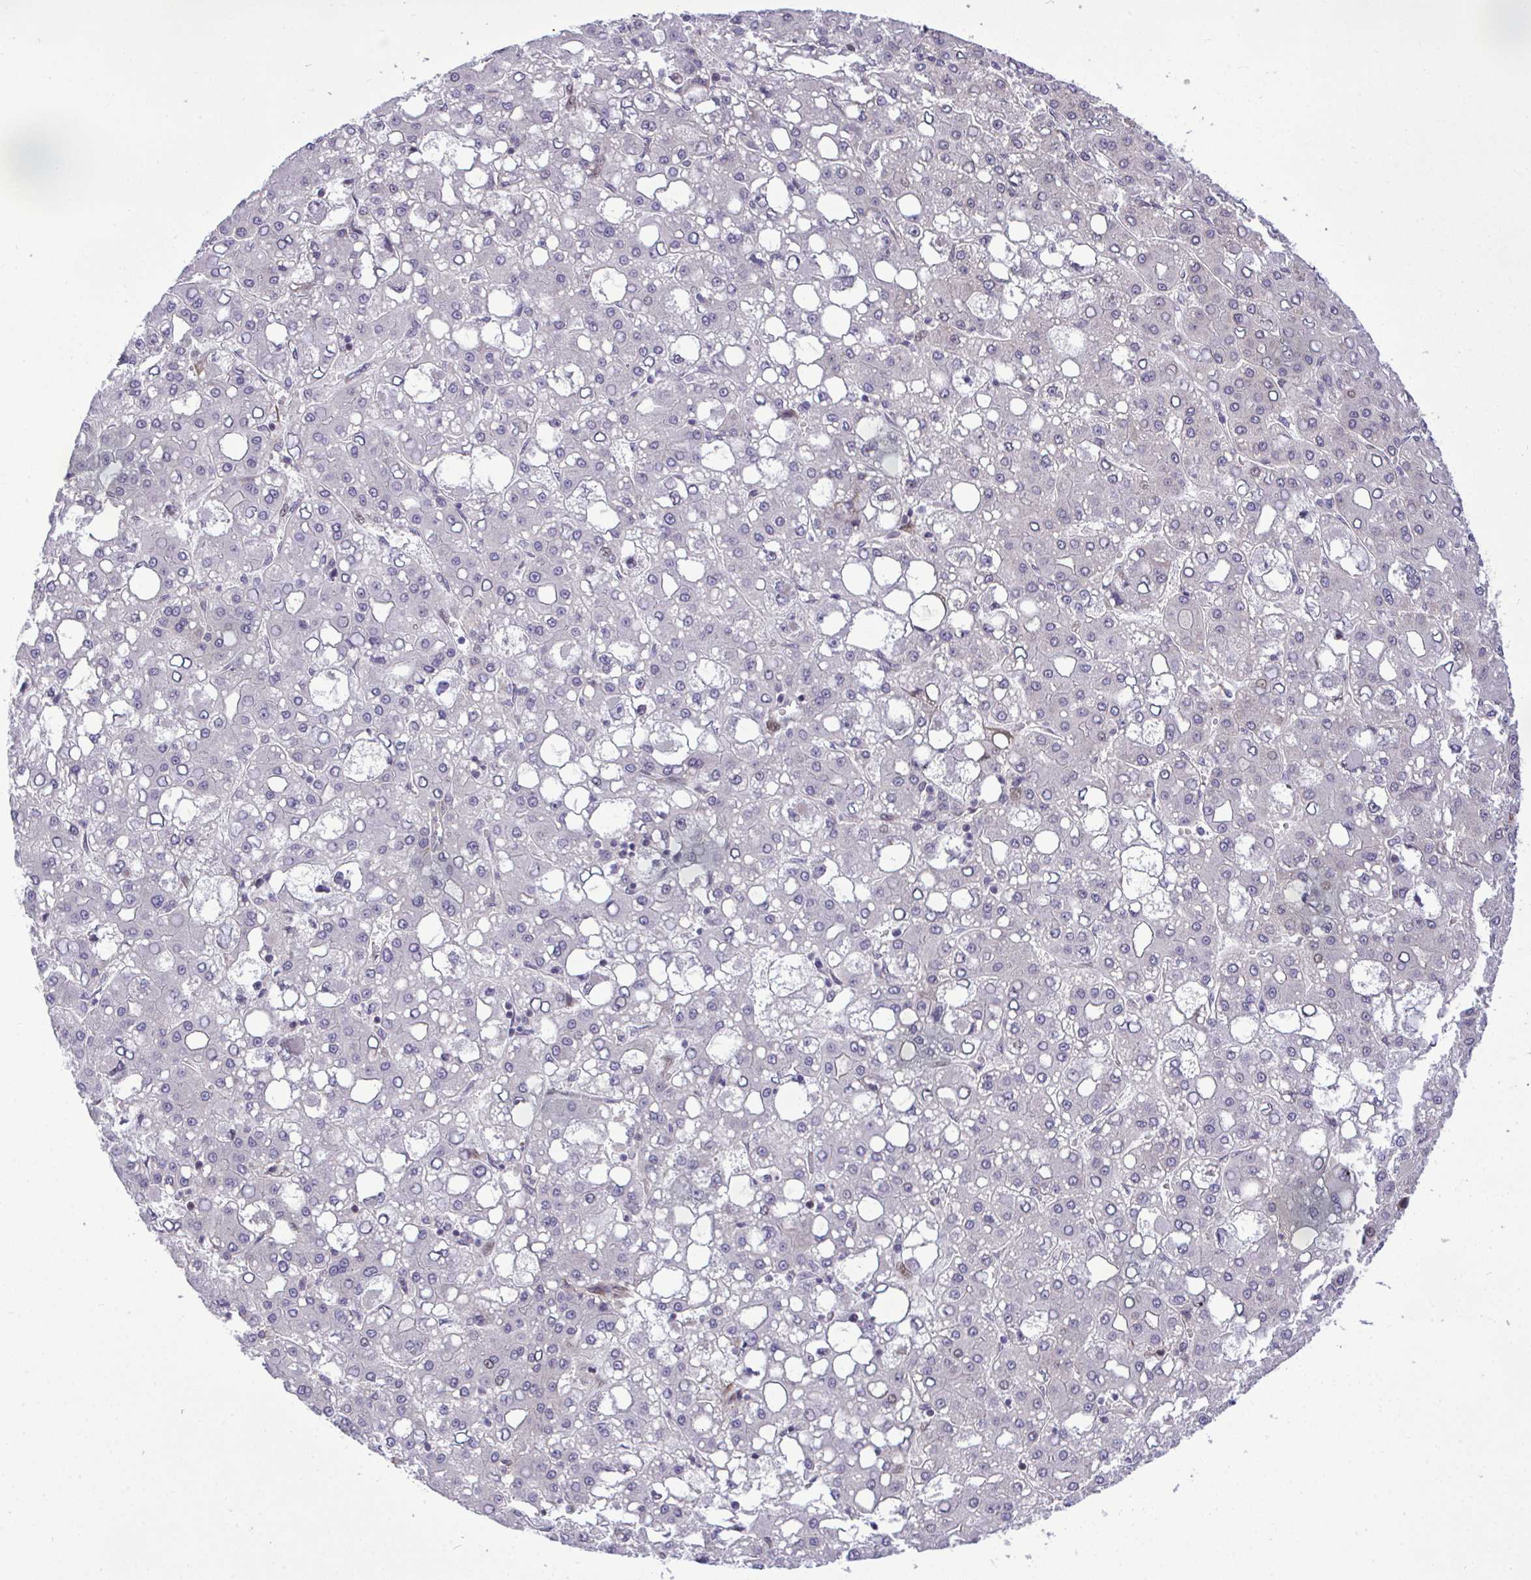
{"staining": {"intensity": "negative", "quantity": "none", "location": "none"}, "tissue": "liver cancer", "cell_type": "Tumor cells", "image_type": "cancer", "snomed": [{"axis": "morphology", "description": "Carcinoma, Hepatocellular, NOS"}, {"axis": "topography", "description": "Liver"}], "caption": "Liver cancer (hepatocellular carcinoma) was stained to show a protein in brown. There is no significant positivity in tumor cells. The staining is performed using DAB (3,3'-diaminobenzidine) brown chromogen with nuclei counter-stained in using hematoxylin.", "gene": "CASTOR2", "patient": {"sex": "male", "age": 65}}